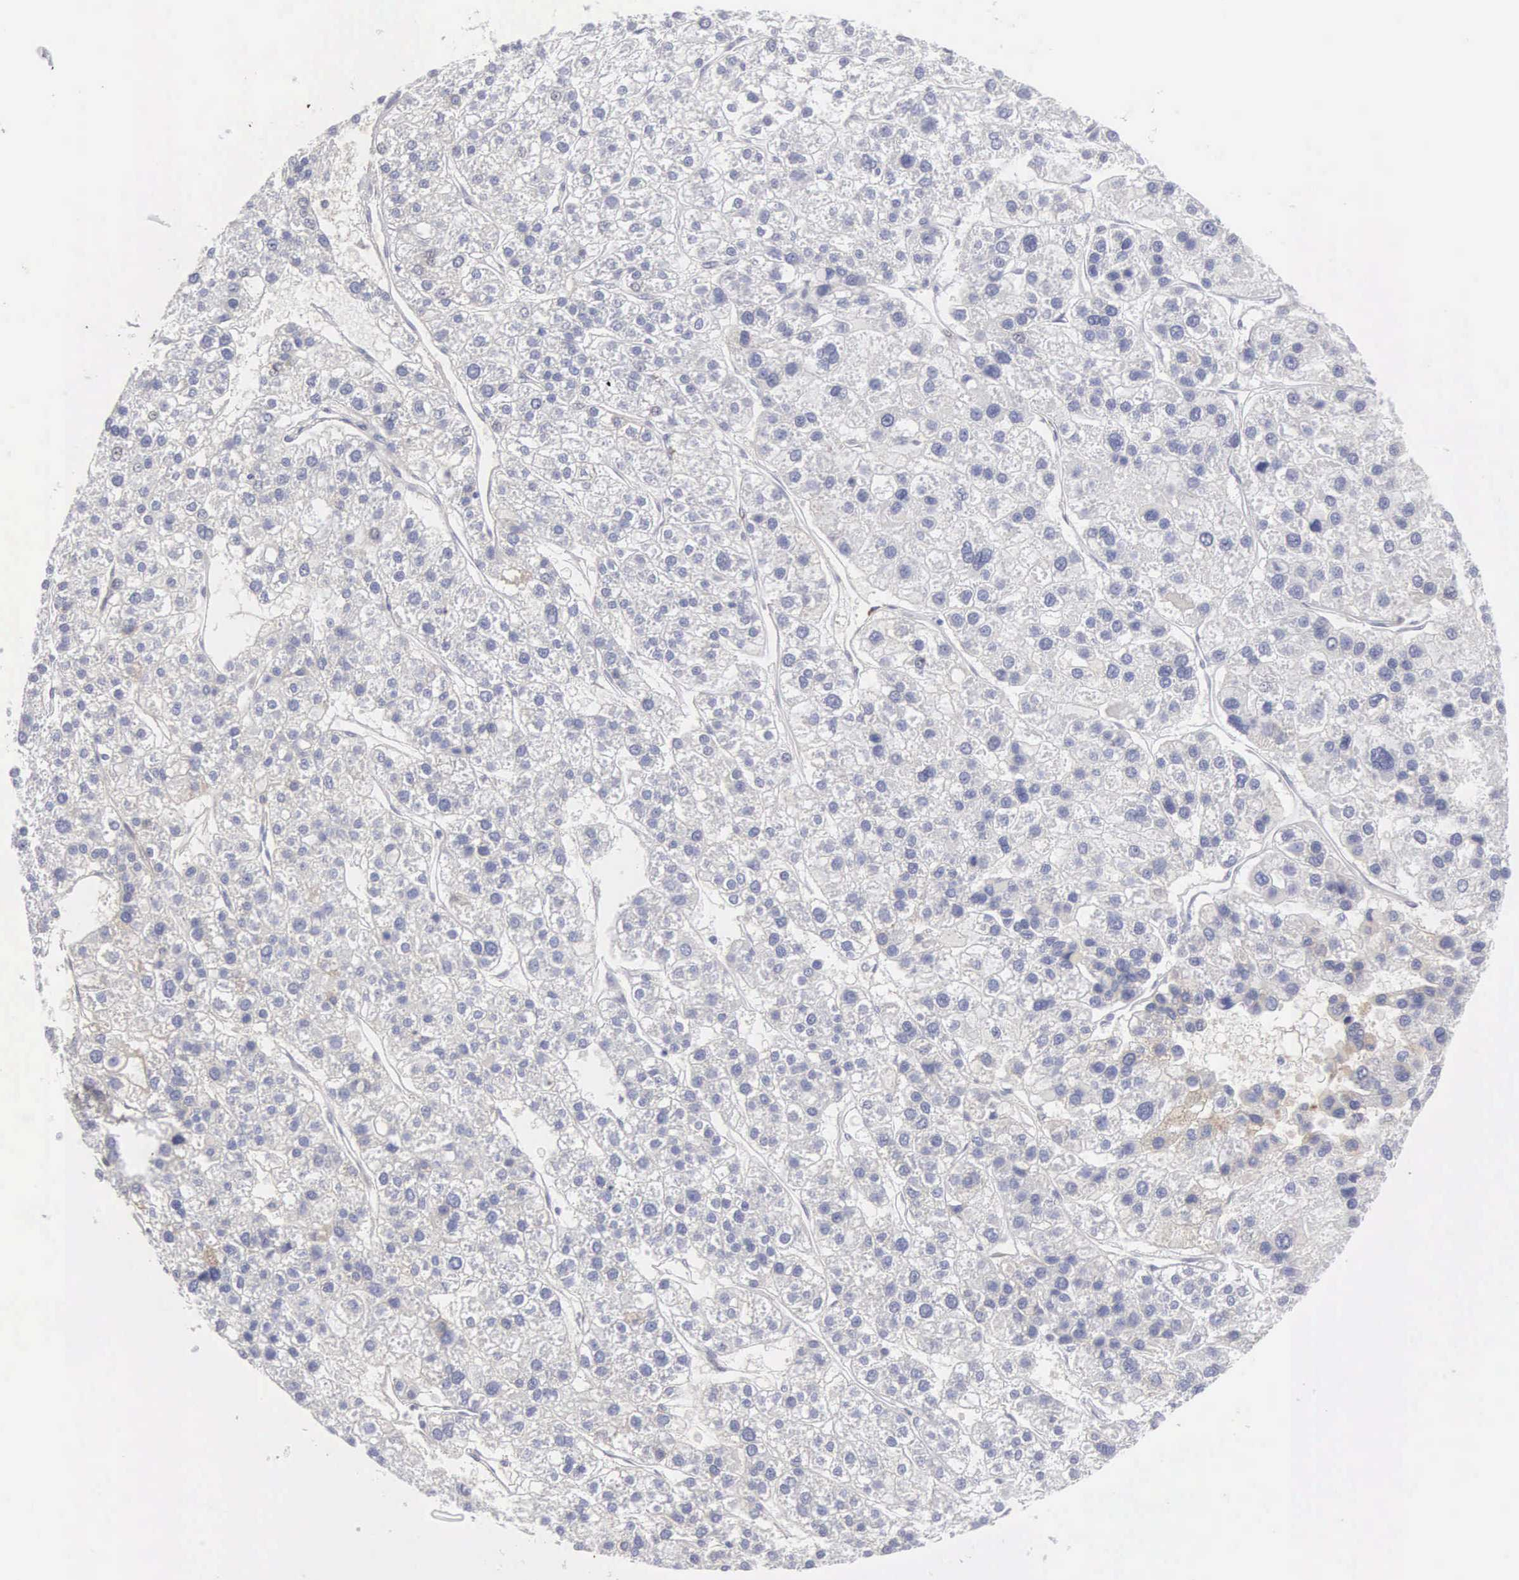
{"staining": {"intensity": "weak", "quantity": "<25%", "location": "cytoplasmic/membranous"}, "tissue": "liver cancer", "cell_type": "Tumor cells", "image_type": "cancer", "snomed": [{"axis": "morphology", "description": "Carcinoma, Hepatocellular, NOS"}, {"axis": "topography", "description": "Liver"}], "caption": "Immunohistochemistry (IHC) photomicrograph of neoplastic tissue: human hepatocellular carcinoma (liver) stained with DAB (3,3'-diaminobenzidine) exhibits no significant protein staining in tumor cells. Brightfield microscopy of immunohistochemistry (IHC) stained with DAB (brown) and hematoxylin (blue), captured at high magnification.", "gene": "RBPJ", "patient": {"sex": "female", "age": 85}}